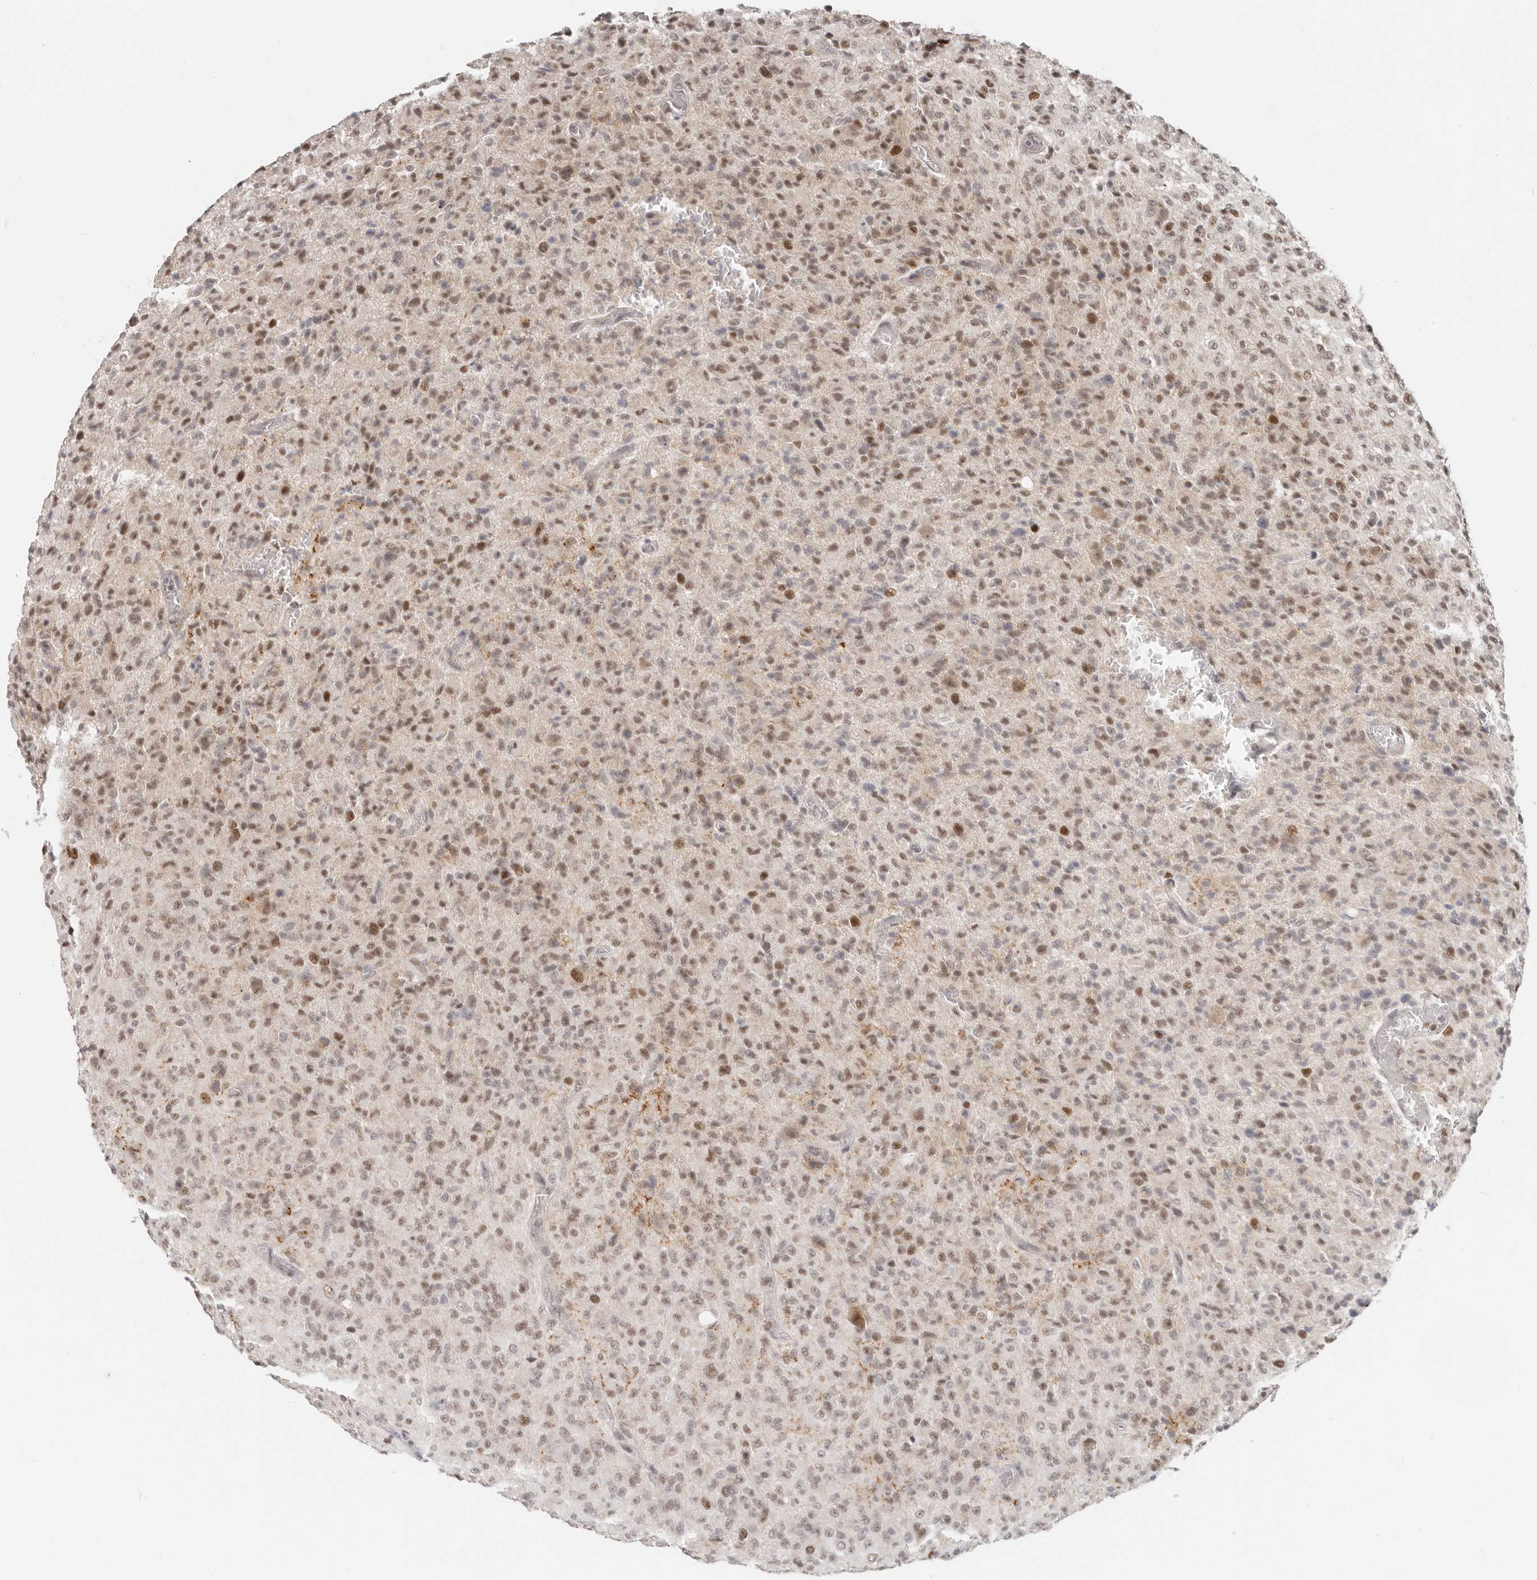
{"staining": {"intensity": "moderate", "quantity": ">75%", "location": "nuclear"}, "tissue": "glioma", "cell_type": "Tumor cells", "image_type": "cancer", "snomed": [{"axis": "morphology", "description": "Glioma, malignant, High grade"}, {"axis": "topography", "description": "Brain"}], "caption": "Immunohistochemistry (IHC) photomicrograph of neoplastic tissue: malignant glioma (high-grade) stained using IHC shows medium levels of moderate protein expression localized specifically in the nuclear of tumor cells, appearing as a nuclear brown color.", "gene": "RFC2", "patient": {"sex": "female", "age": 57}}